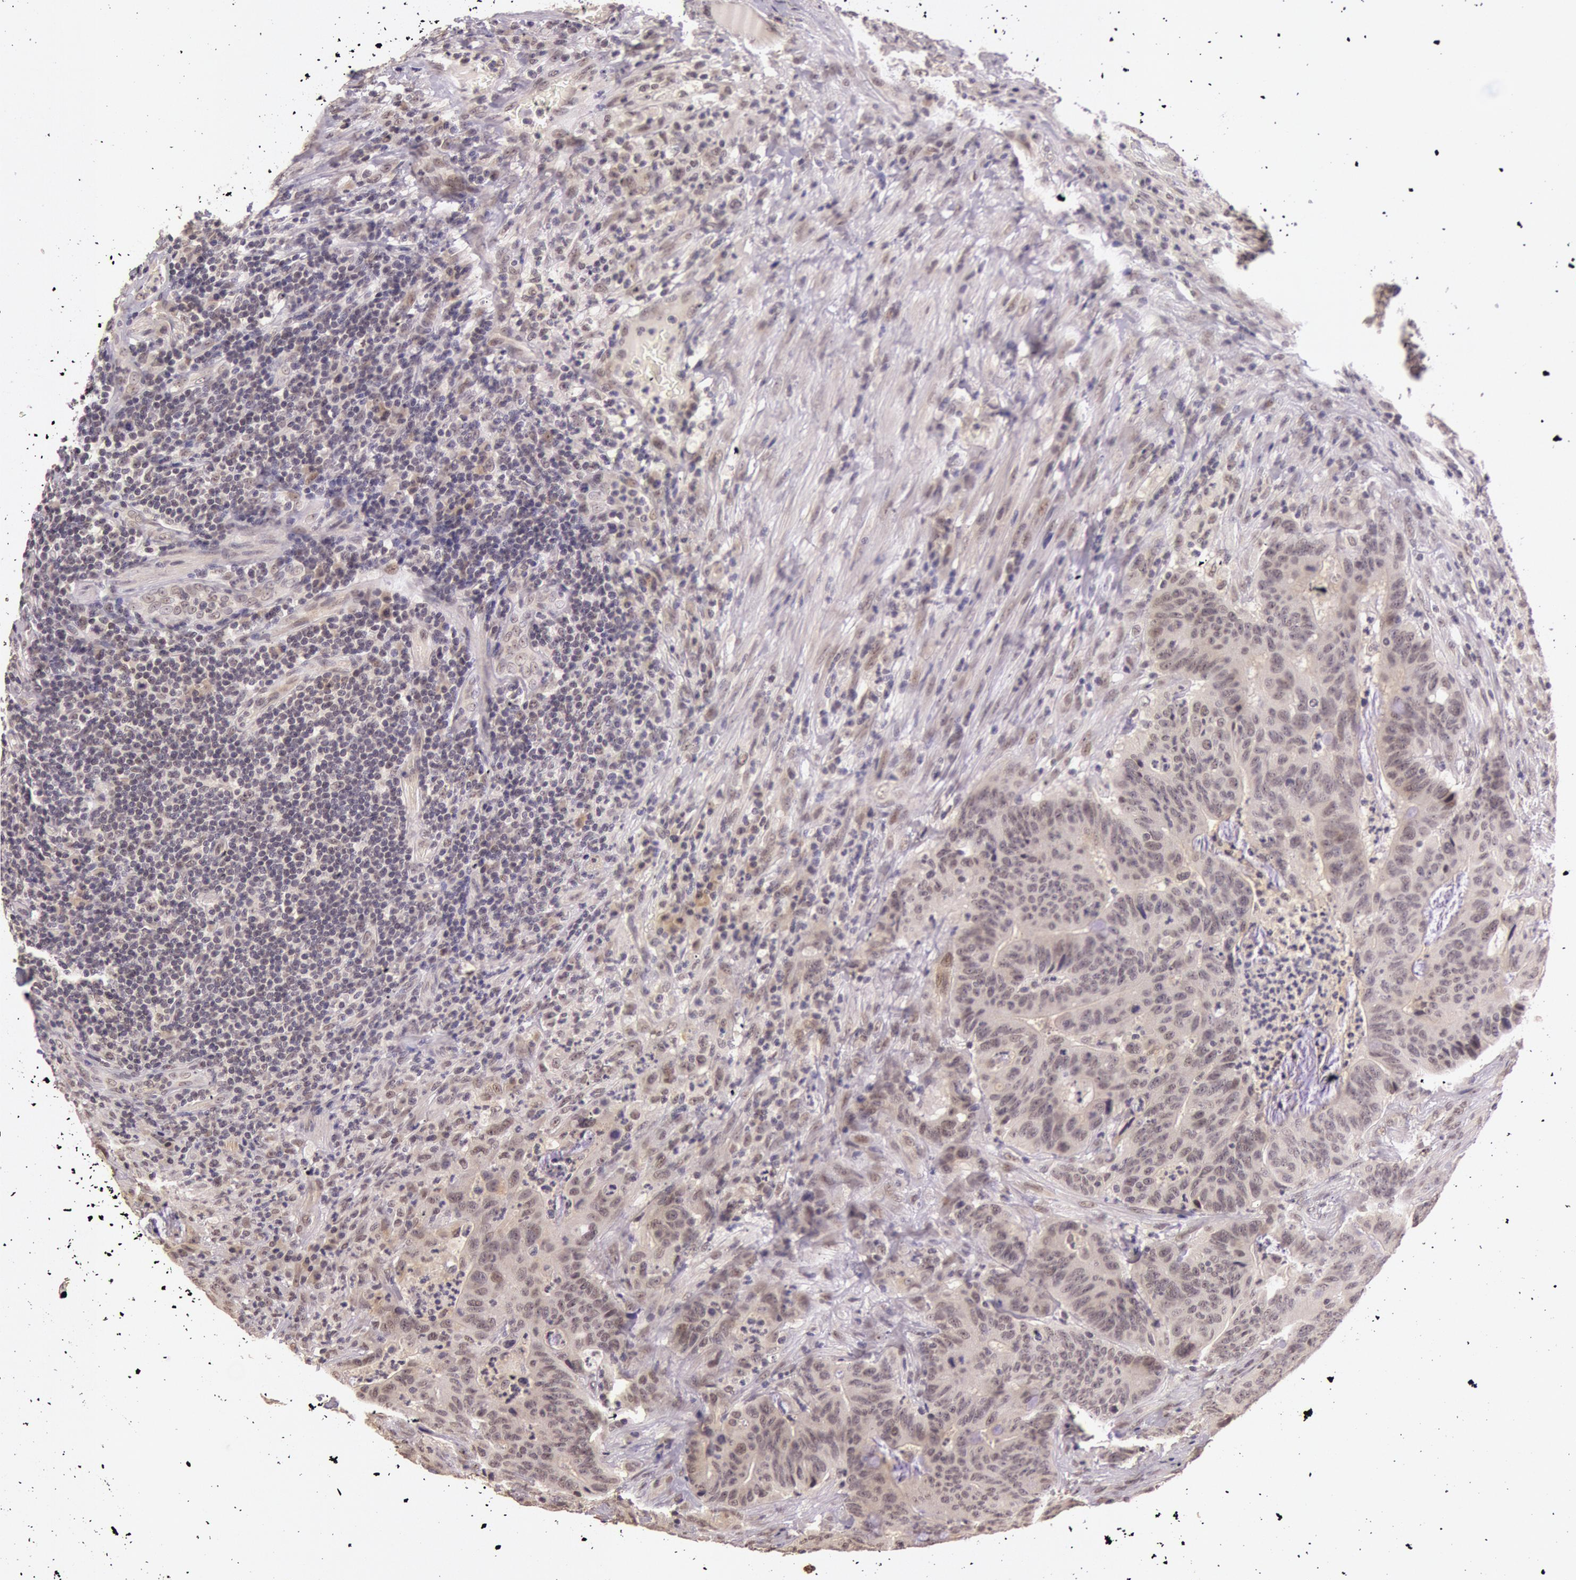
{"staining": {"intensity": "weak", "quantity": "25%-75%", "location": "cytoplasmic/membranous"}, "tissue": "colorectal cancer", "cell_type": "Tumor cells", "image_type": "cancer", "snomed": [{"axis": "morphology", "description": "Adenocarcinoma, NOS"}, {"axis": "topography", "description": "Colon"}], "caption": "Adenocarcinoma (colorectal) was stained to show a protein in brown. There is low levels of weak cytoplasmic/membranous staining in about 25%-75% of tumor cells.", "gene": "RTL10", "patient": {"sex": "male", "age": 54}}